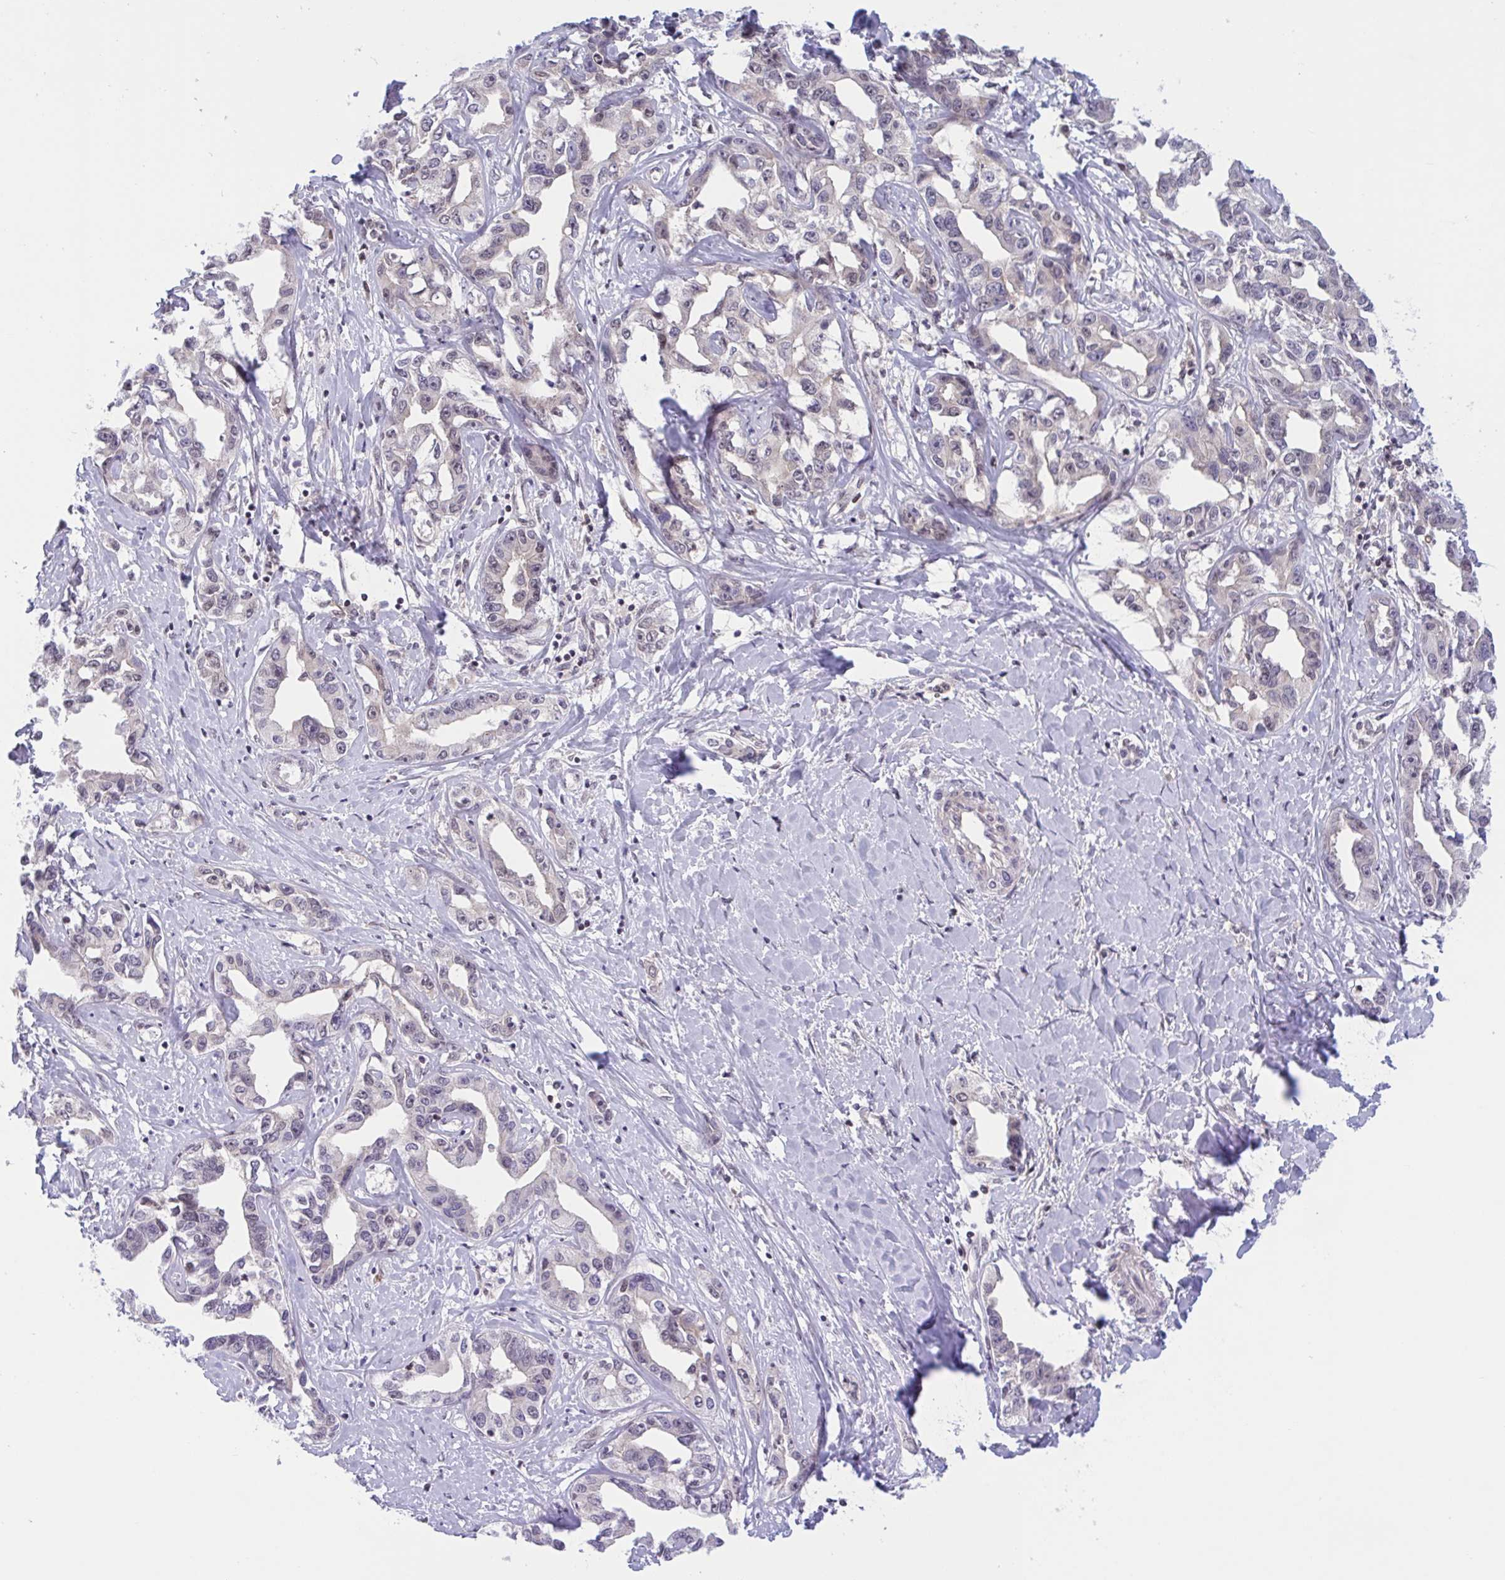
{"staining": {"intensity": "negative", "quantity": "none", "location": "none"}, "tissue": "liver cancer", "cell_type": "Tumor cells", "image_type": "cancer", "snomed": [{"axis": "morphology", "description": "Cholangiocarcinoma"}, {"axis": "topography", "description": "Liver"}], "caption": "This is a micrograph of IHC staining of cholangiocarcinoma (liver), which shows no positivity in tumor cells. (DAB (3,3'-diaminobenzidine) immunohistochemistry (IHC), high magnification).", "gene": "TTC7B", "patient": {"sex": "male", "age": 59}}